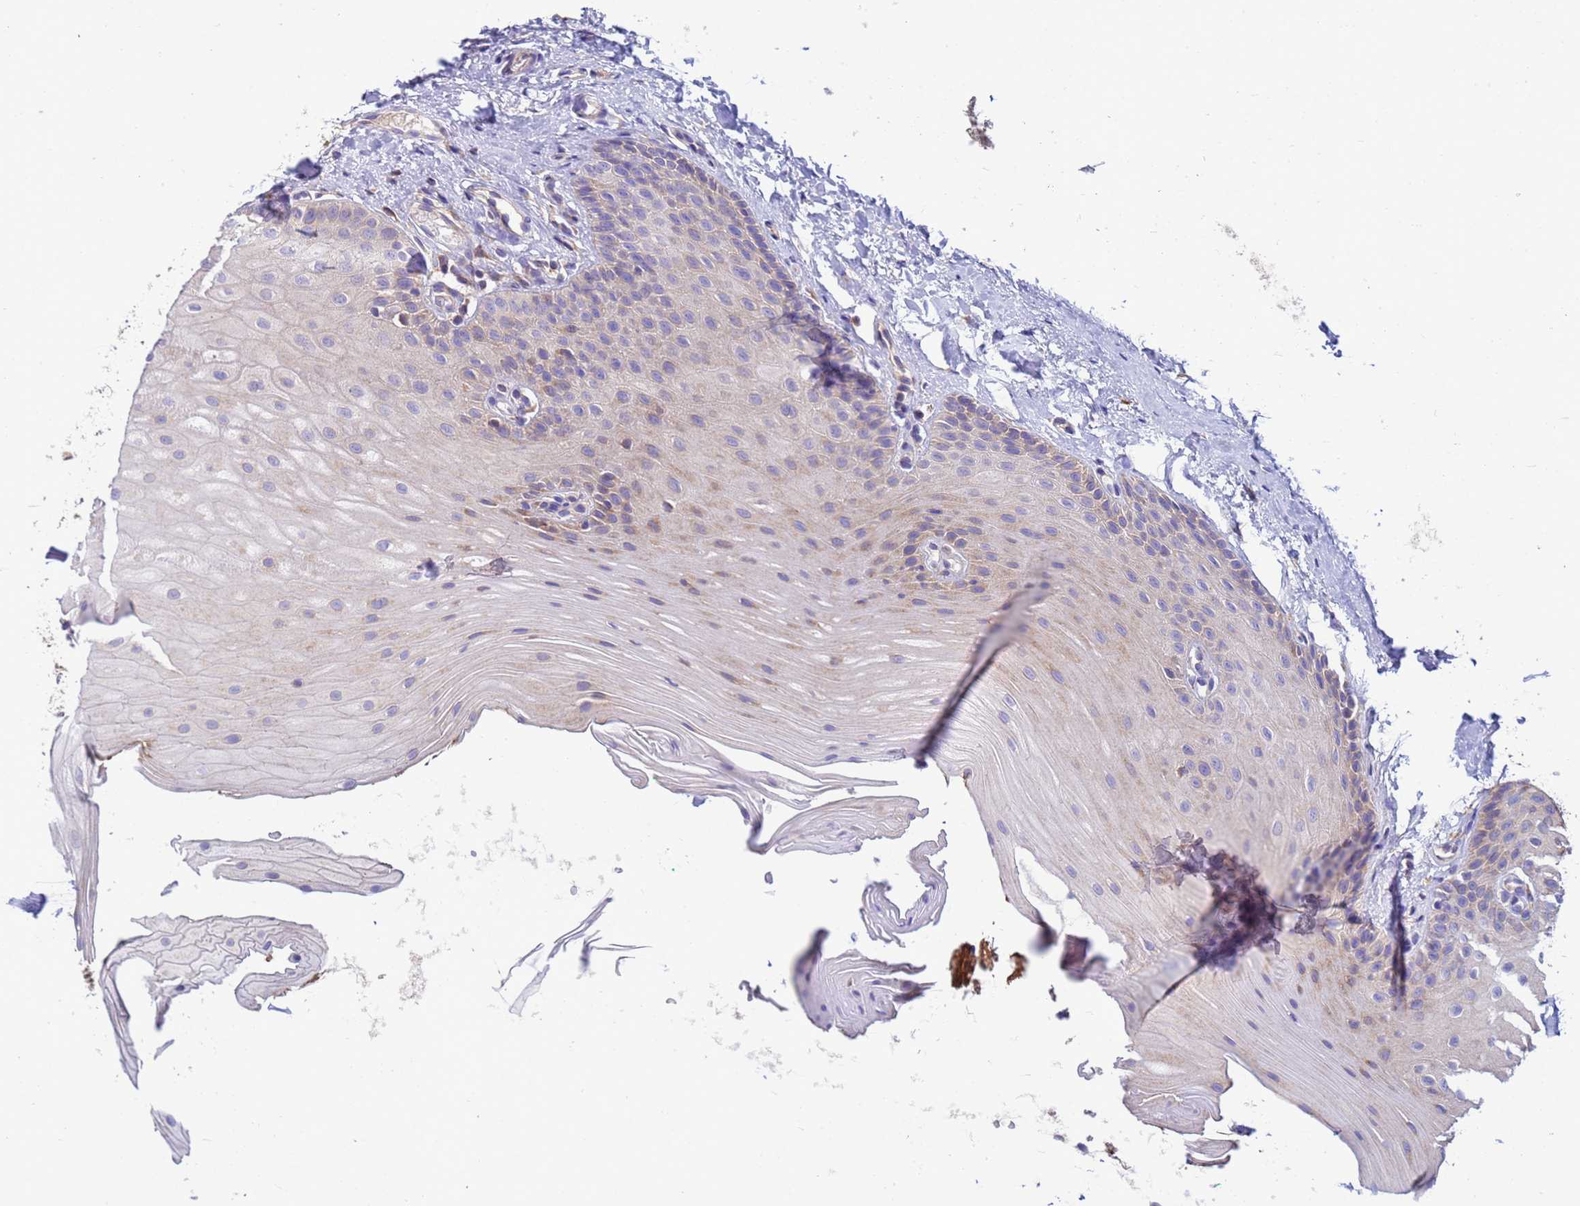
{"staining": {"intensity": "weak", "quantity": "25%-75%", "location": "cytoplasmic/membranous"}, "tissue": "oral mucosa", "cell_type": "Squamous epithelial cells", "image_type": "normal", "snomed": [{"axis": "morphology", "description": "Normal tissue, NOS"}, {"axis": "topography", "description": "Oral tissue"}], "caption": "Immunohistochemical staining of benign oral mucosa exhibits low levels of weak cytoplasmic/membranous expression in about 25%-75% of squamous epithelial cells.", "gene": "THAP5", "patient": {"sex": "female", "age": 67}}